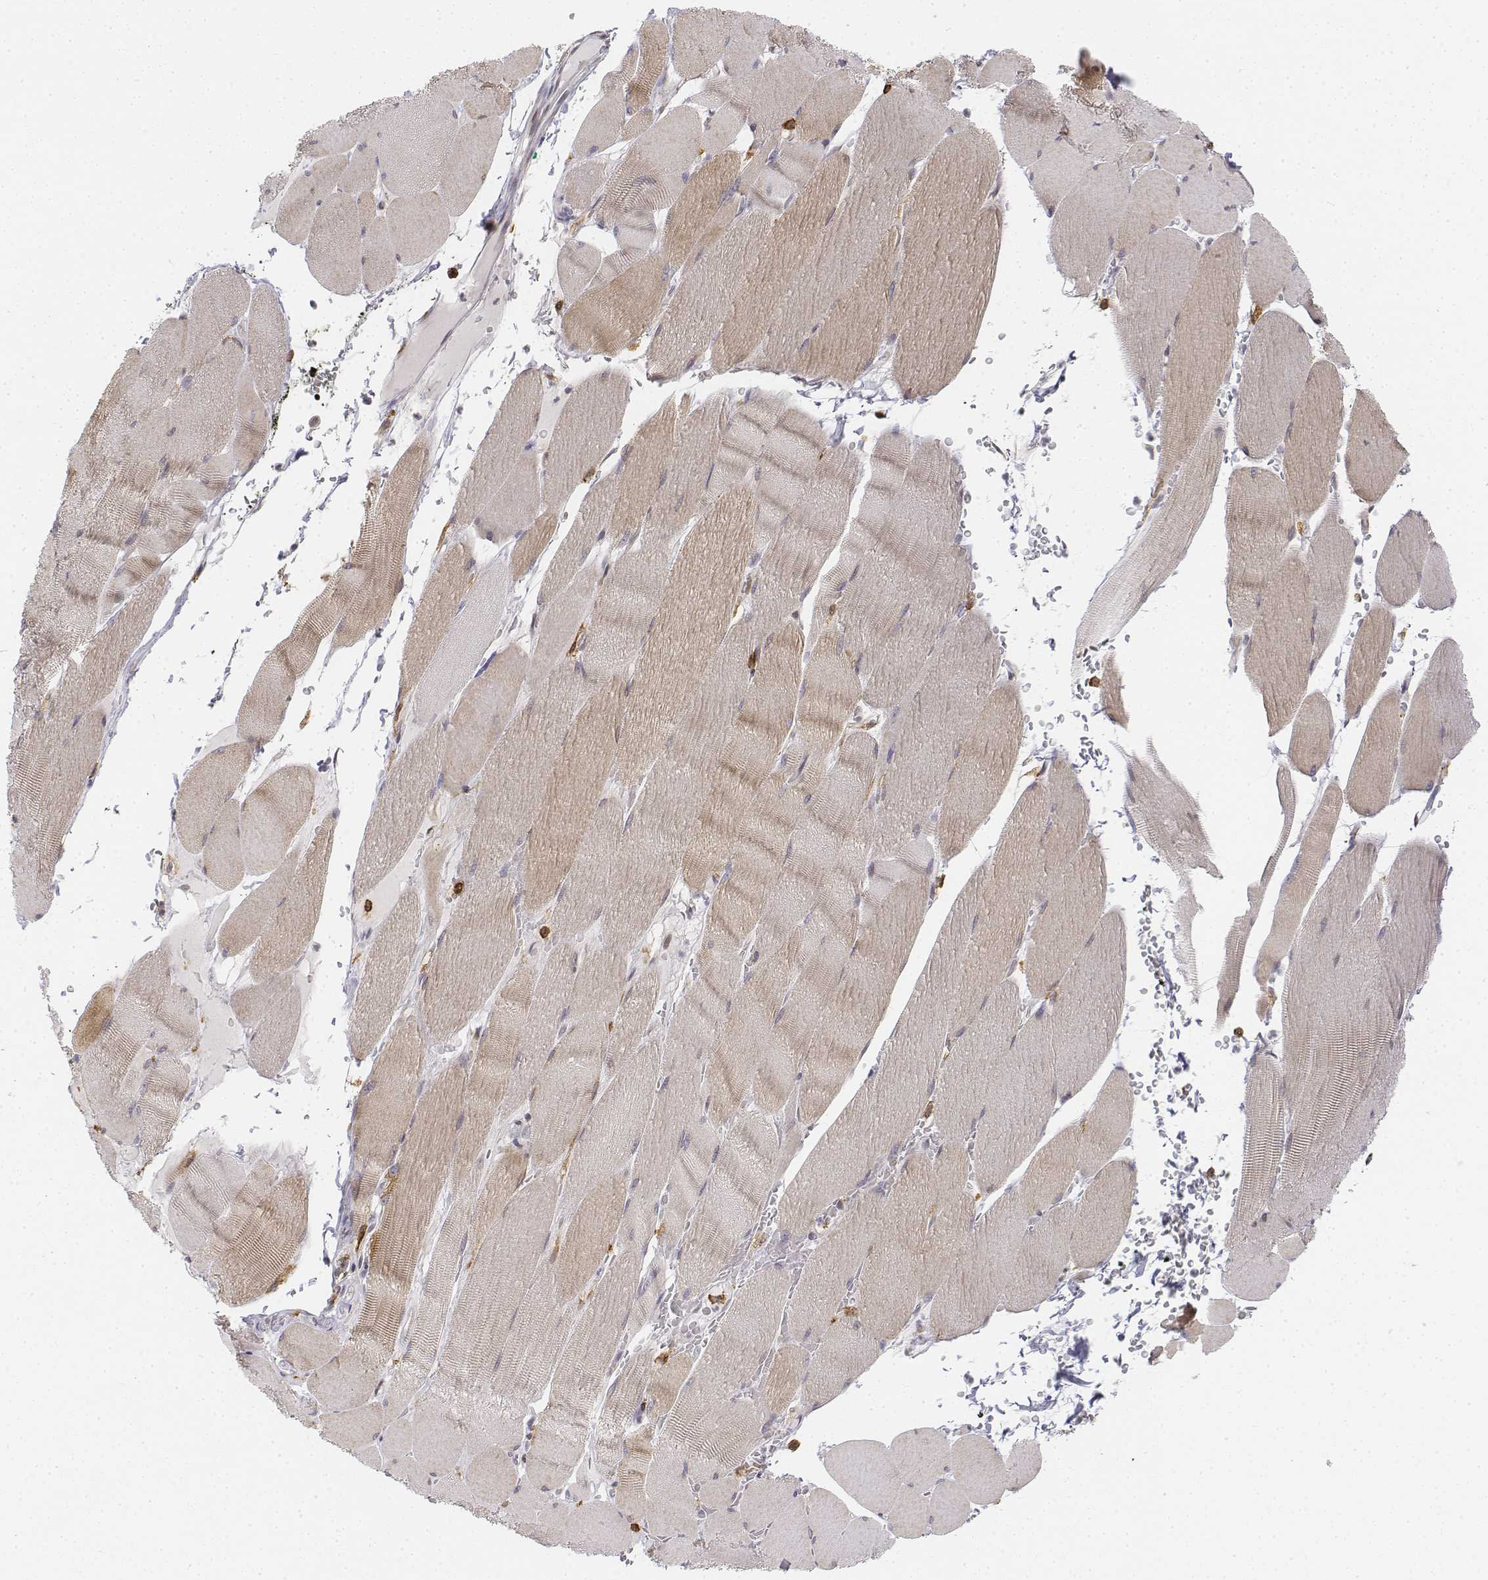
{"staining": {"intensity": "weak", "quantity": "25%-75%", "location": "cytoplasmic/membranous"}, "tissue": "skeletal muscle", "cell_type": "Myocytes", "image_type": "normal", "snomed": [{"axis": "morphology", "description": "Normal tissue, NOS"}, {"axis": "topography", "description": "Skeletal muscle"}], "caption": "Immunohistochemistry (IHC) (DAB (3,3'-diaminobenzidine)) staining of normal skeletal muscle exhibits weak cytoplasmic/membranous protein positivity in approximately 25%-75% of myocytes. (DAB (3,3'-diaminobenzidine) = brown stain, brightfield microscopy at high magnification).", "gene": "CD14", "patient": {"sex": "male", "age": 56}}